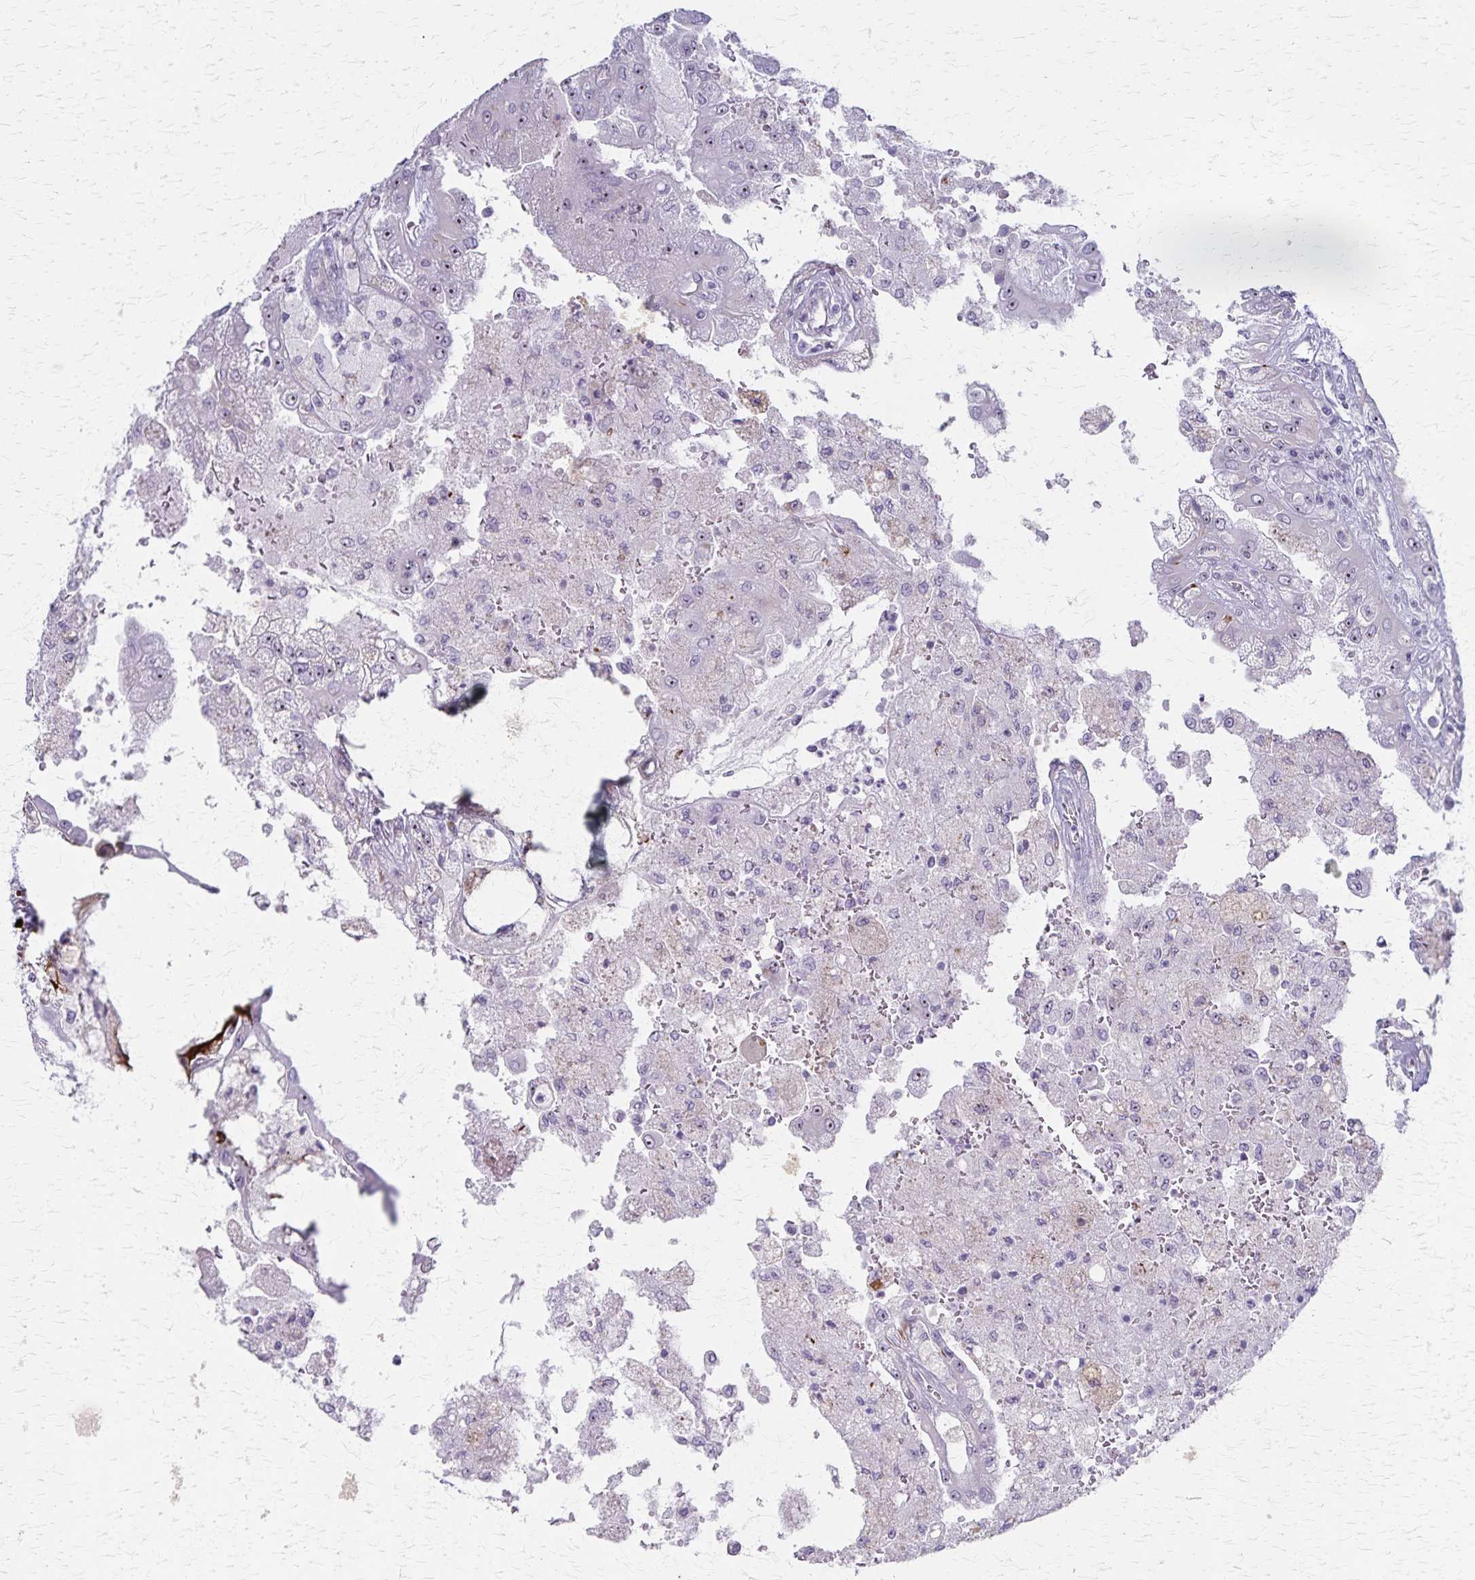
{"staining": {"intensity": "moderate", "quantity": "25%-75%", "location": "nuclear"}, "tissue": "renal cancer", "cell_type": "Tumor cells", "image_type": "cancer", "snomed": [{"axis": "morphology", "description": "Adenocarcinoma, NOS"}, {"axis": "topography", "description": "Kidney"}], "caption": "Immunohistochemical staining of human renal cancer (adenocarcinoma) demonstrates medium levels of moderate nuclear protein positivity in about 25%-75% of tumor cells.", "gene": "DLK2", "patient": {"sex": "male", "age": 58}}